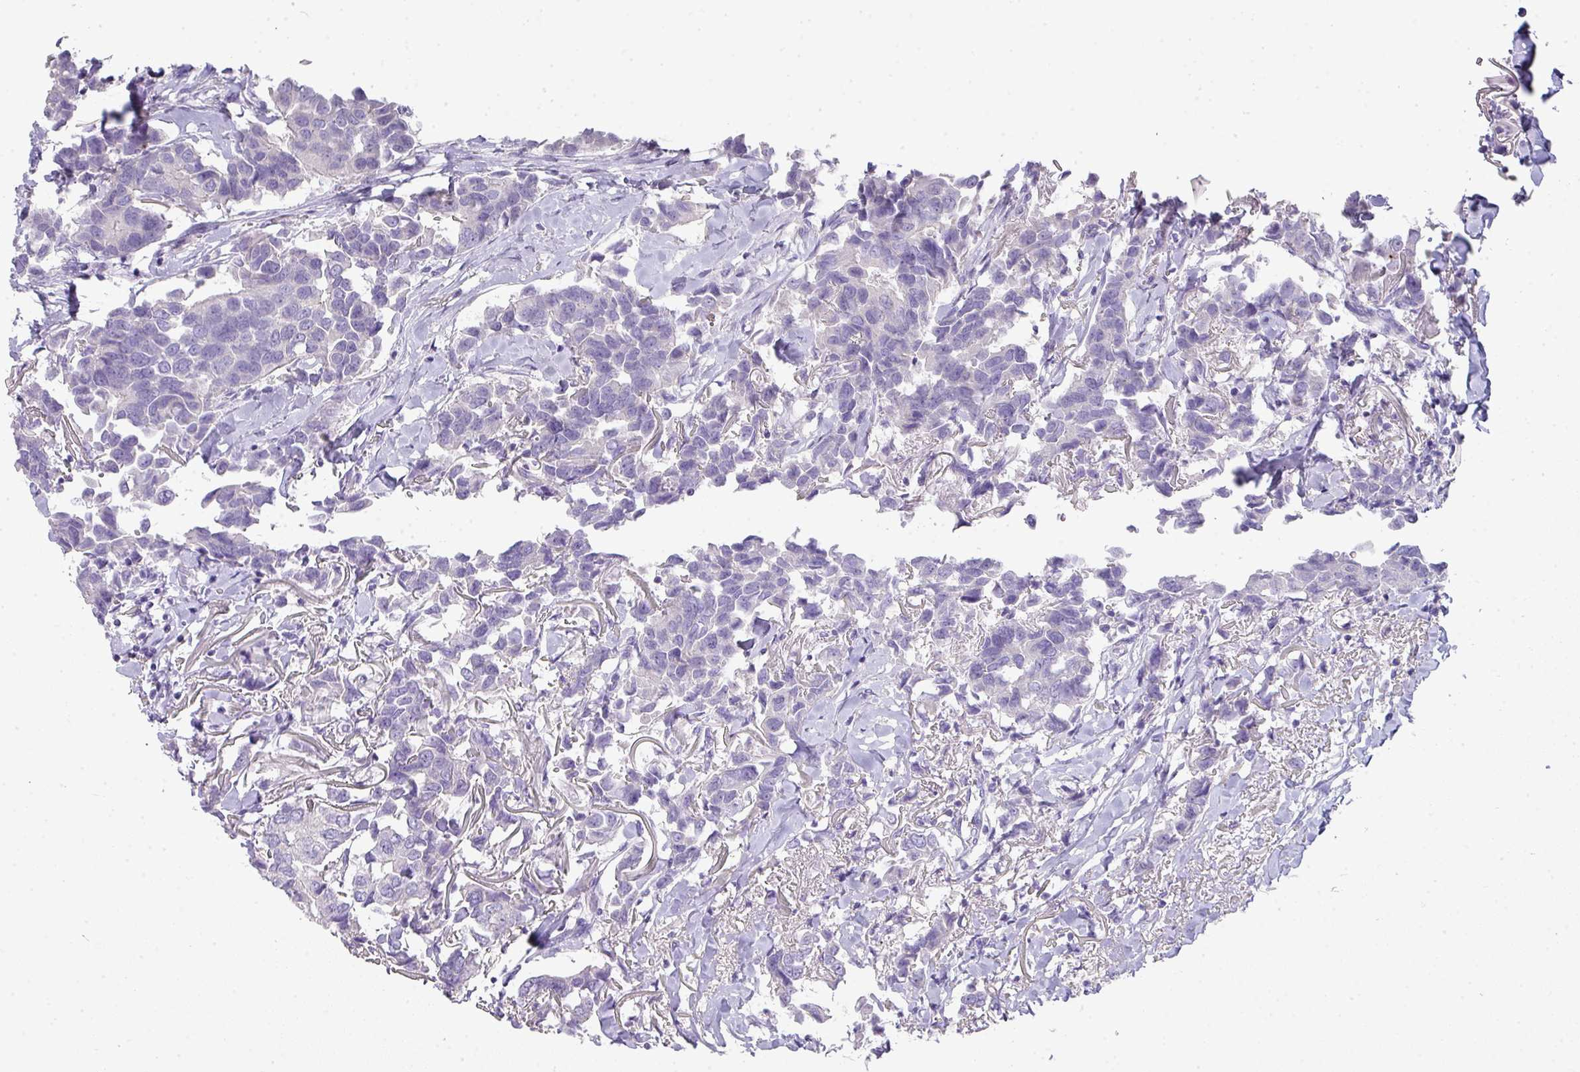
{"staining": {"intensity": "negative", "quantity": "none", "location": "none"}, "tissue": "breast cancer", "cell_type": "Tumor cells", "image_type": "cancer", "snomed": [{"axis": "morphology", "description": "Duct carcinoma"}, {"axis": "topography", "description": "Breast"}], "caption": "Immunohistochemistry histopathology image of human breast infiltrating ductal carcinoma stained for a protein (brown), which displays no staining in tumor cells.", "gene": "GLI4", "patient": {"sex": "female", "age": 80}}